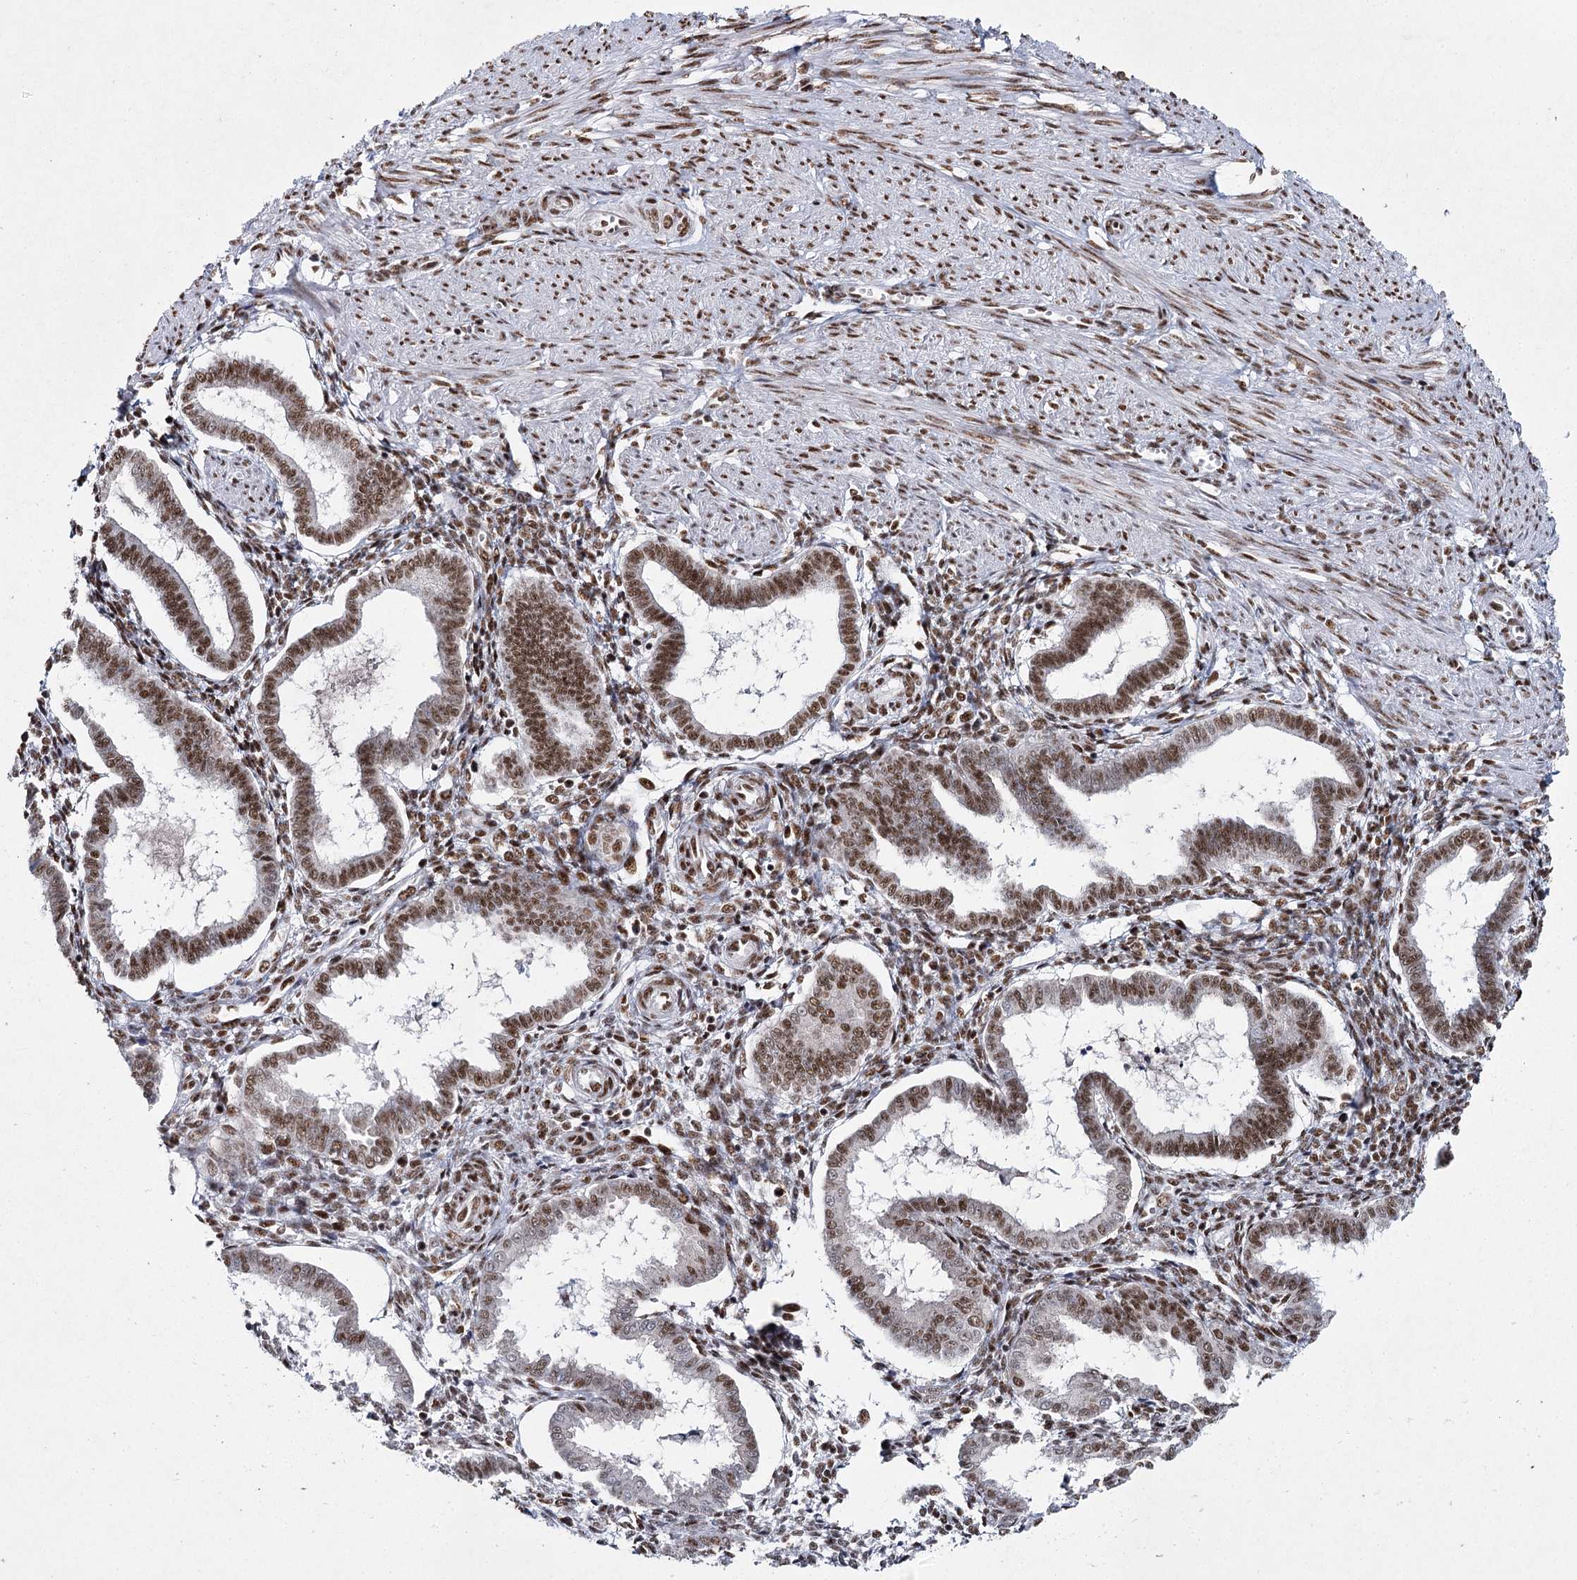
{"staining": {"intensity": "moderate", "quantity": "25%-75%", "location": "nuclear"}, "tissue": "endometrium", "cell_type": "Cells in endometrial stroma", "image_type": "normal", "snomed": [{"axis": "morphology", "description": "Normal tissue, NOS"}, {"axis": "topography", "description": "Endometrium"}], "caption": "Immunohistochemistry (IHC) image of normal endometrium stained for a protein (brown), which reveals medium levels of moderate nuclear expression in about 25%-75% of cells in endometrial stroma.", "gene": "SCAF8", "patient": {"sex": "female", "age": 25}}